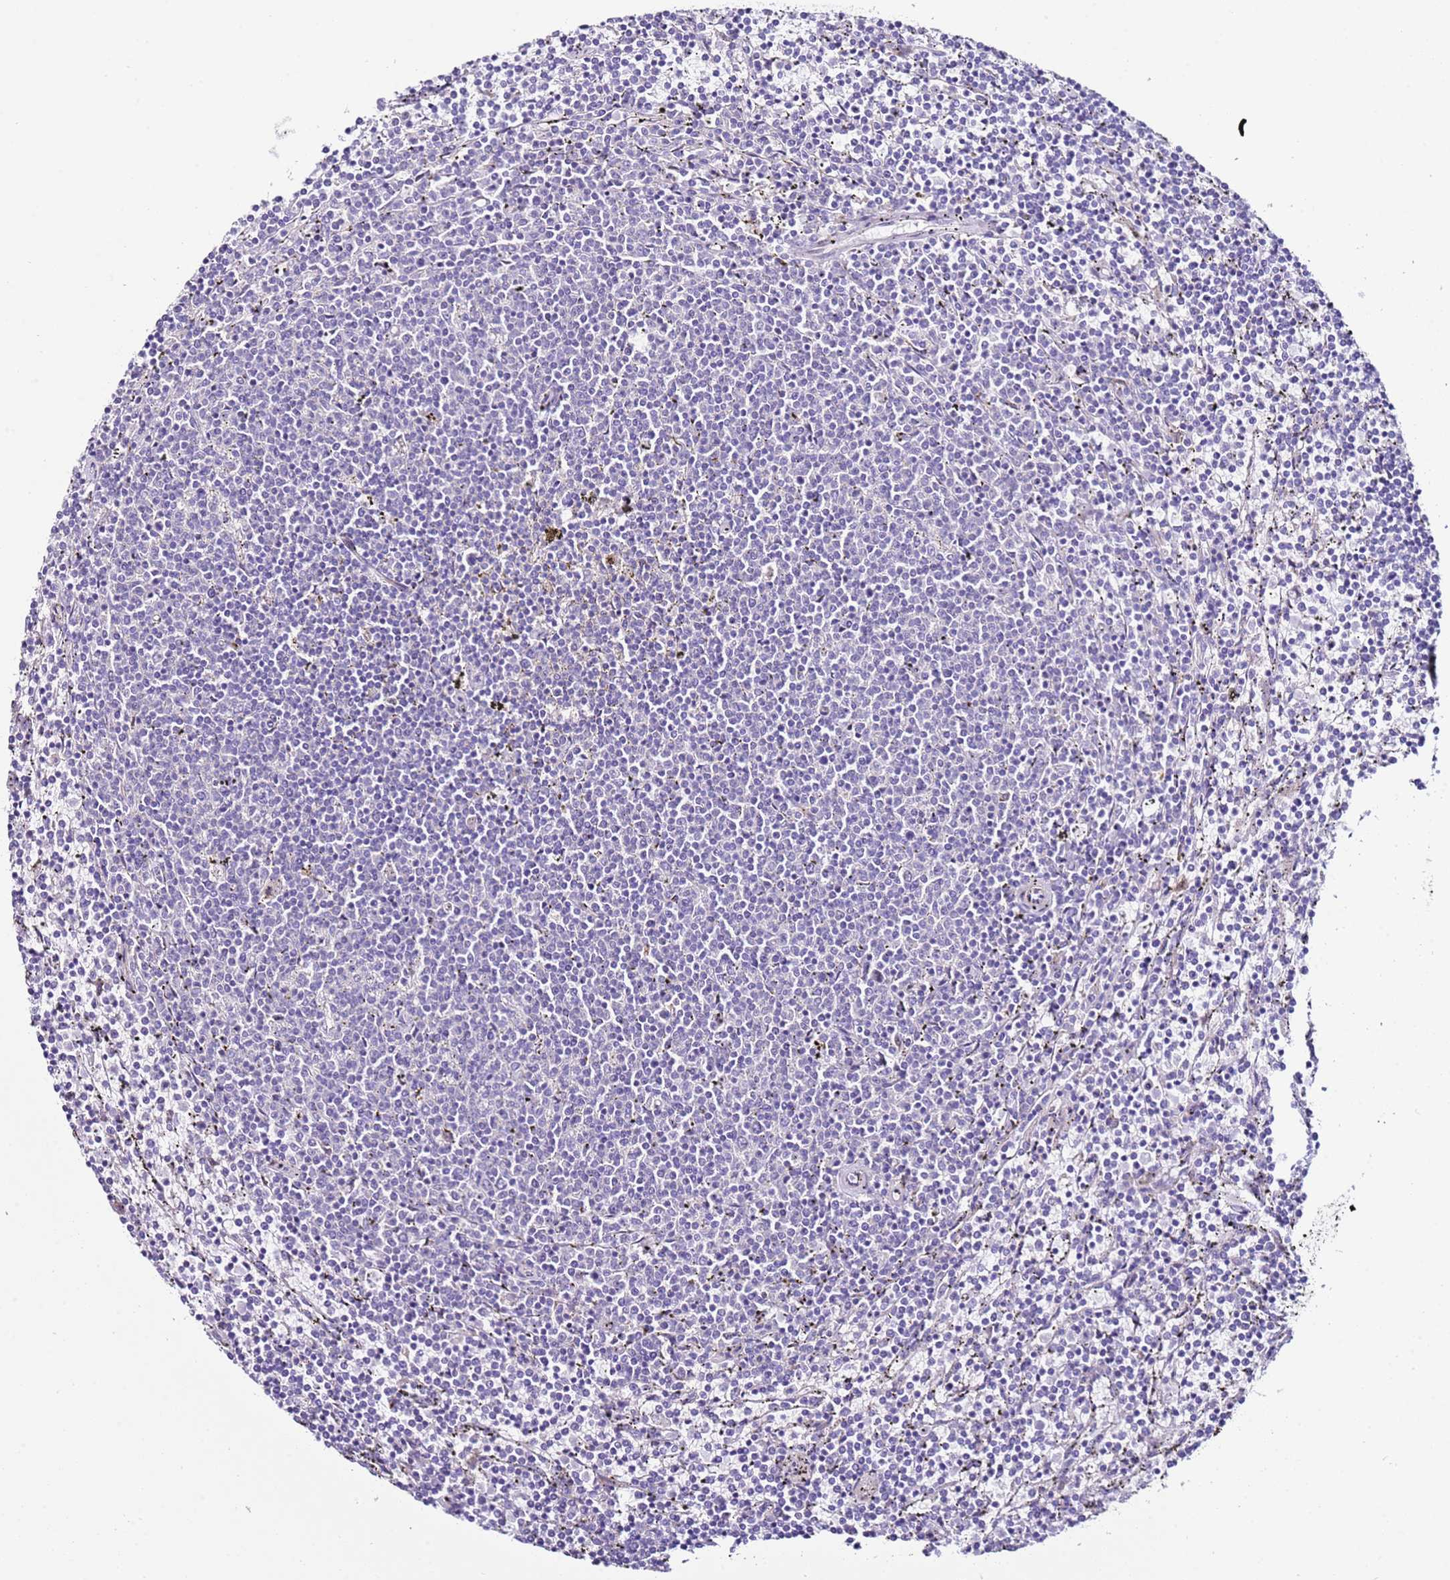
{"staining": {"intensity": "negative", "quantity": "none", "location": "none"}, "tissue": "lymphoma", "cell_type": "Tumor cells", "image_type": "cancer", "snomed": [{"axis": "morphology", "description": "Malignant lymphoma, non-Hodgkin's type, Low grade"}, {"axis": "topography", "description": "Spleen"}], "caption": "Protein analysis of malignant lymphoma, non-Hodgkin's type (low-grade) reveals no significant staining in tumor cells. (DAB immunohistochemistry (IHC) visualized using brightfield microscopy, high magnification).", "gene": "HGD", "patient": {"sex": "female", "age": 50}}